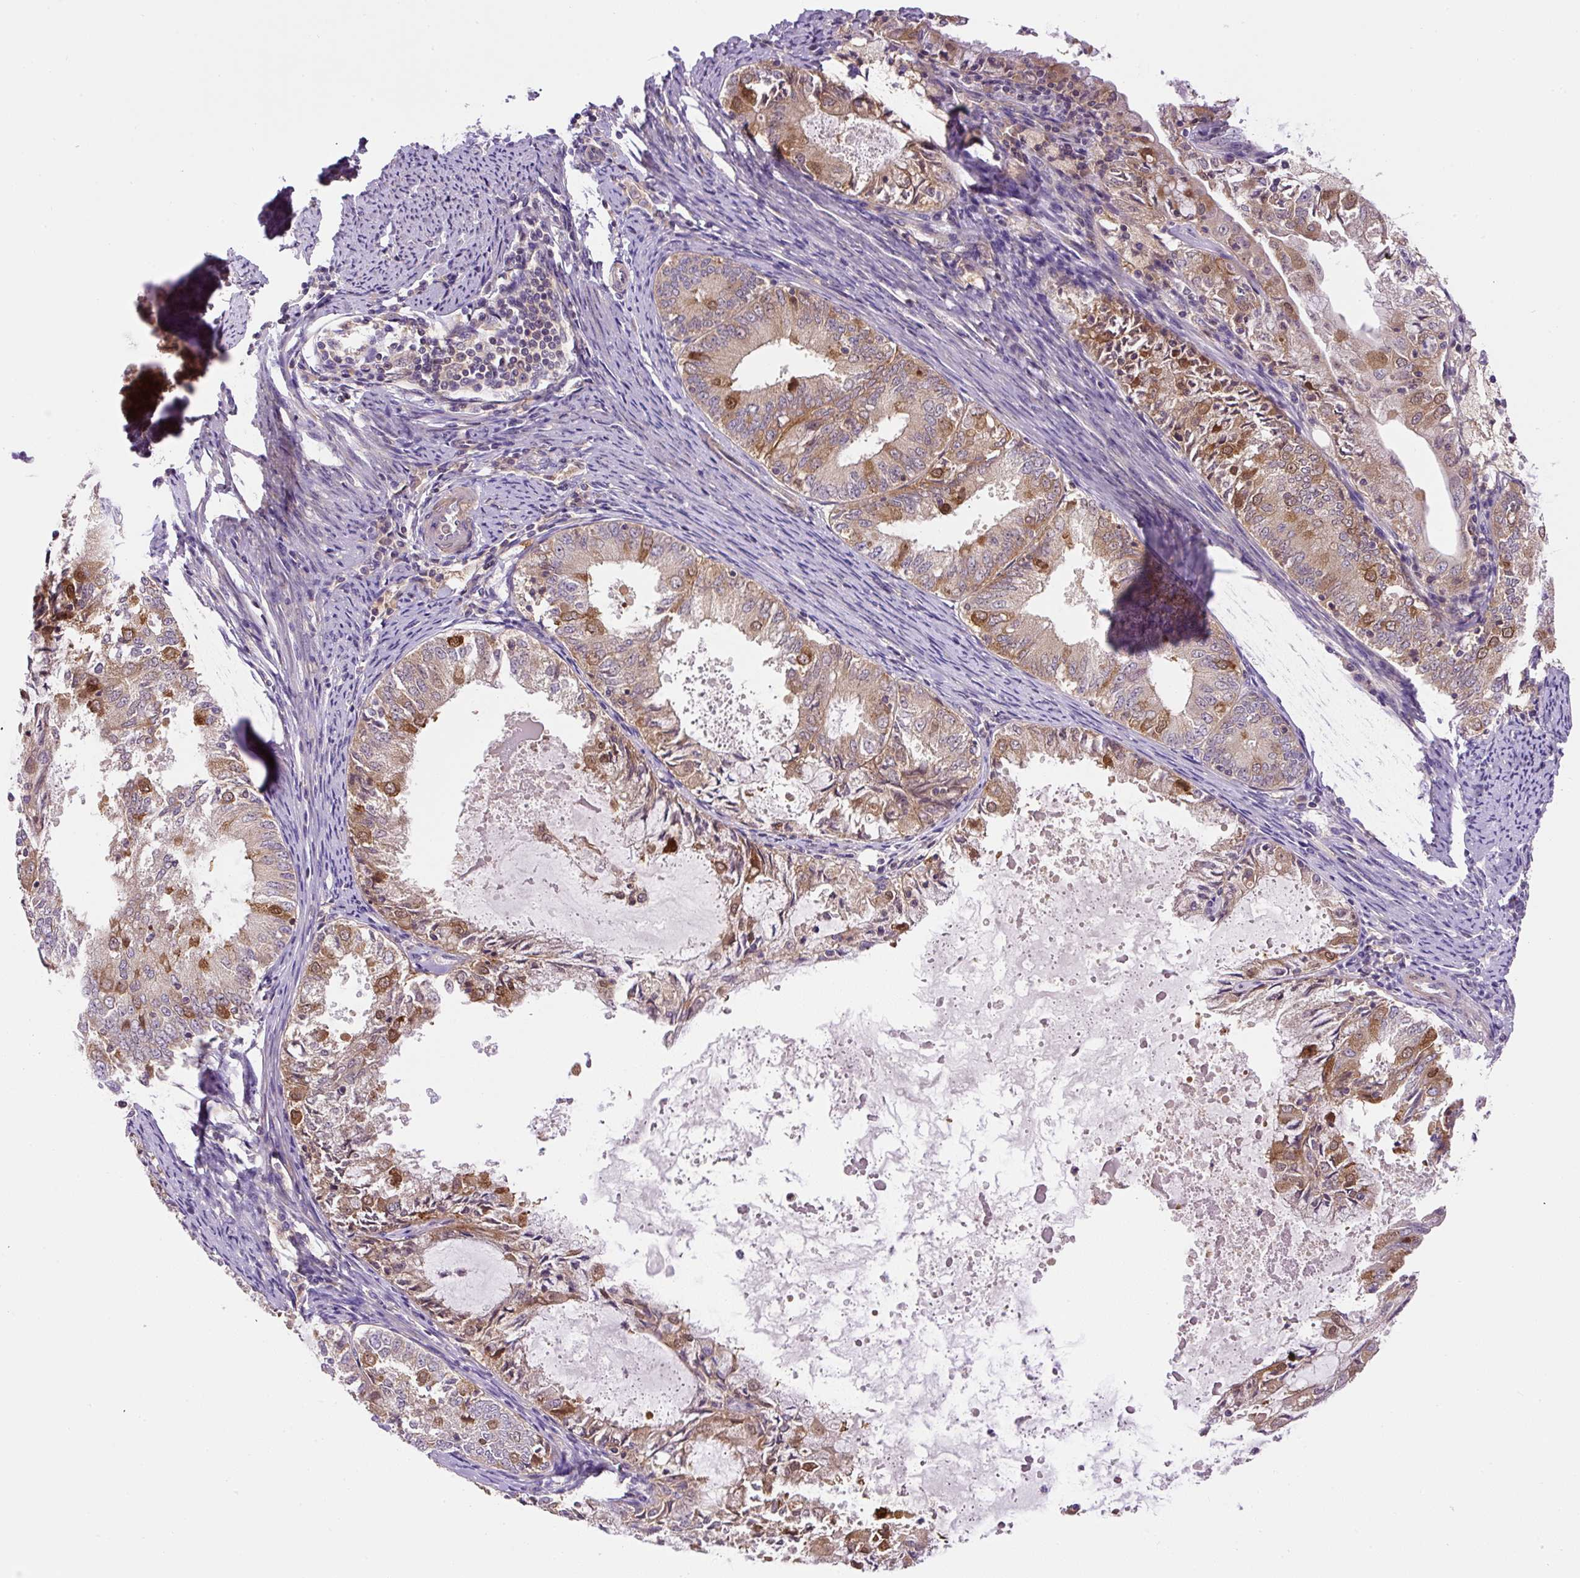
{"staining": {"intensity": "moderate", "quantity": "<25%", "location": "cytoplasmic/membranous,nuclear"}, "tissue": "endometrial cancer", "cell_type": "Tumor cells", "image_type": "cancer", "snomed": [{"axis": "morphology", "description": "Adenocarcinoma, NOS"}, {"axis": "topography", "description": "Endometrium"}], "caption": "The immunohistochemical stain highlights moderate cytoplasmic/membranous and nuclear expression in tumor cells of endometrial cancer tissue. The staining is performed using DAB (3,3'-diaminobenzidine) brown chromogen to label protein expression. The nuclei are counter-stained blue using hematoxylin.", "gene": "CCDC28A", "patient": {"sex": "female", "age": 57}}